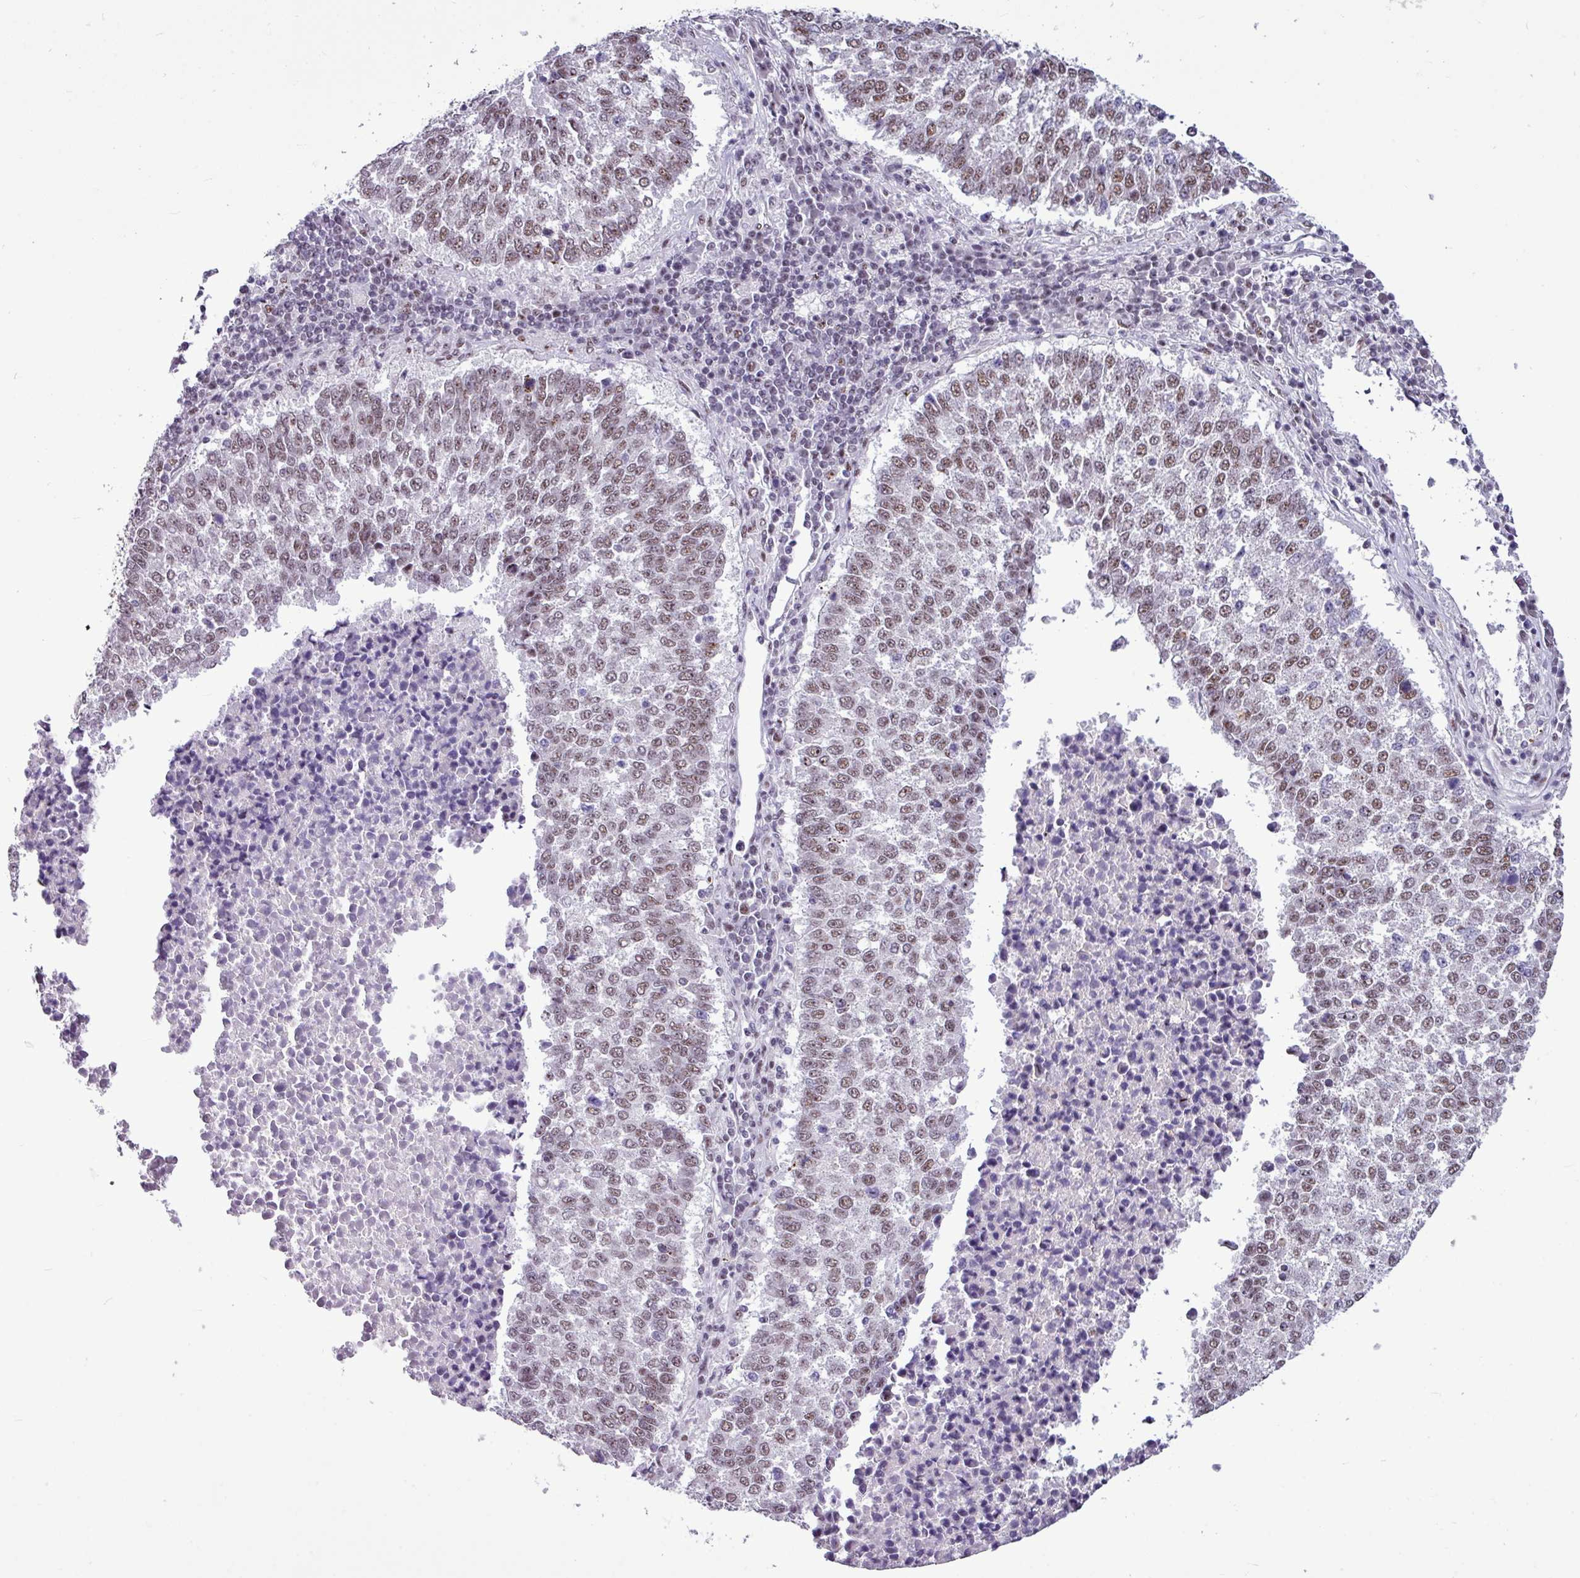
{"staining": {"intensity": "moderate", "quantity": ">75%", "location": "nuclear"}, "tissue": "lung cancer", "cell_type": "Tumor cells", "image_type": "cancer", "snomed": [{"axis": "morphology", "description": "Squamous cell carcinoma, NOS"}, {"axis": "topography", "description": "Lung"}], "caption": "Immunohistochemical staining of human lung cancer demonstrates moderate nuclear protein expression in approximately >75% of tumor cells.", "gene": "UTP18", "patient": {"sex": "male", "age": 73}}